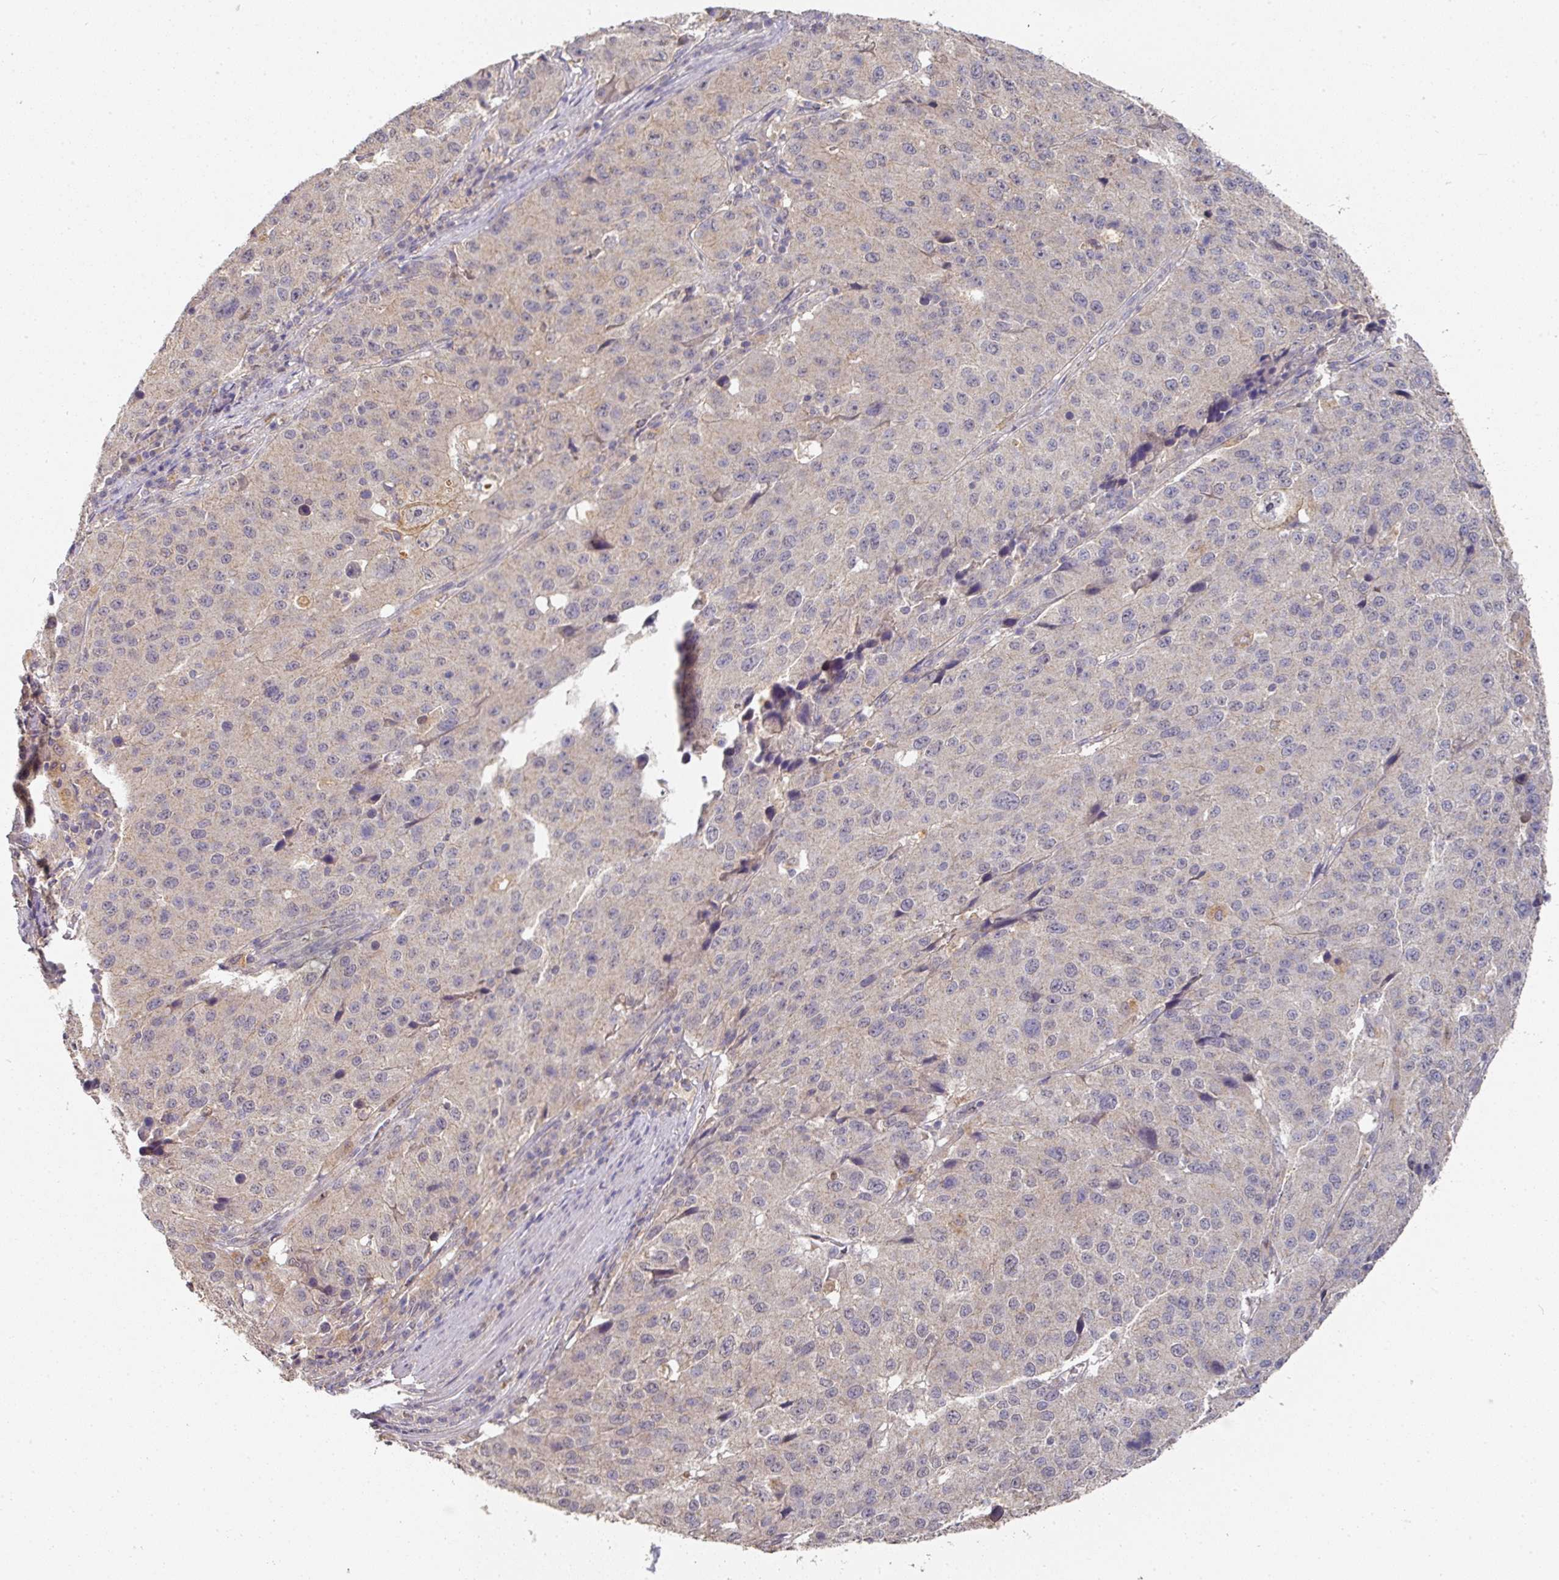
{"staining": {"intensity": "negative", "quantity": "none", "location": "none"}, "tissue": "stomach cancer", "cell_type": "Tumor cells", "image_type": "cancer", "snomed": [{"axis": "morphology", "description": "Adenocarcinoma, NOS"}, {"axis": "topography", "description": "Stomach"}], "caption": "Tumor cells show no significant positivity in stomach cancer.", "gene": "EXTL3", "patient": {"sex": "male", "age": 71}}